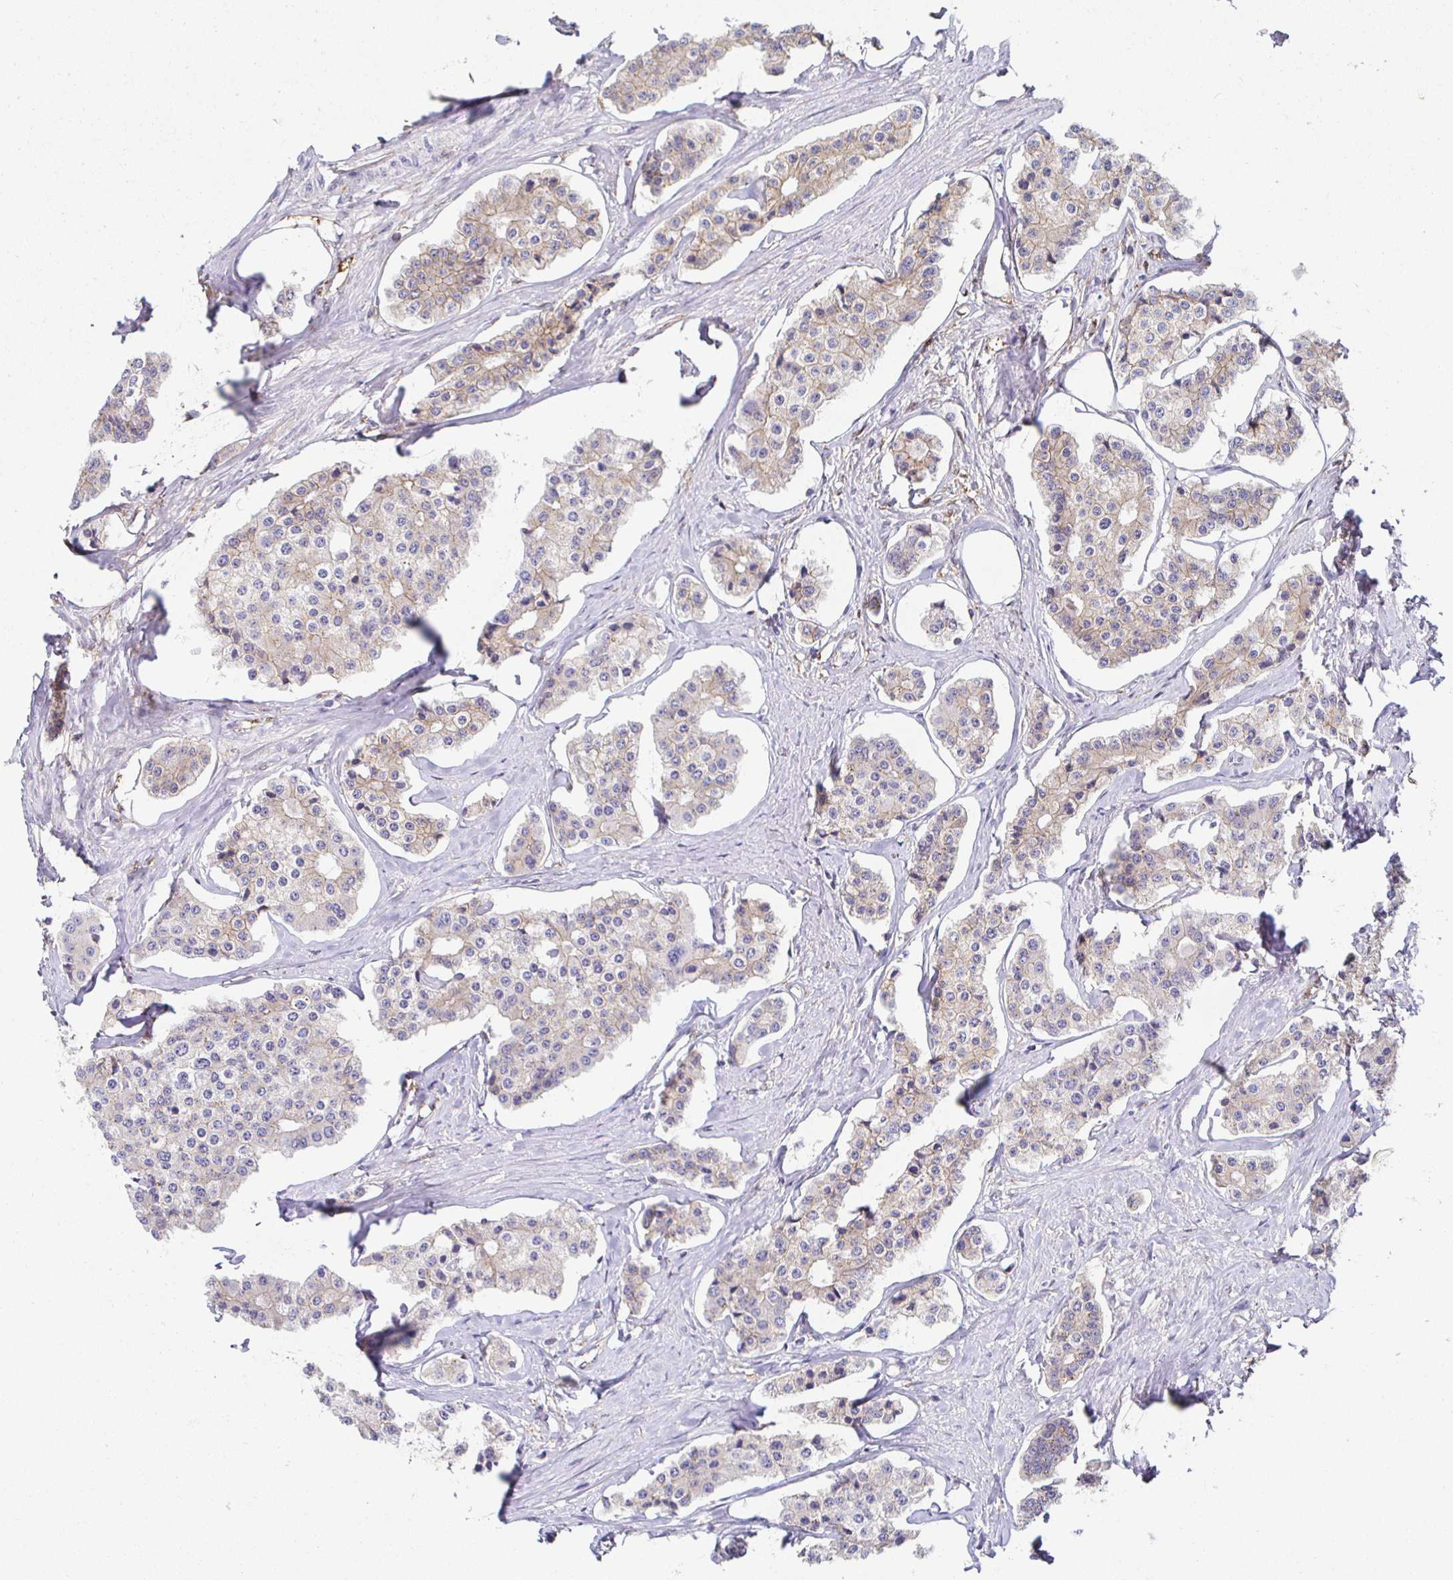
{"staining": {"intensity": "weak", "quantity": "<25%", "location": "cytoplasmic/membranous"}, "tissue": "carcinoid", "cell_type": "Tumor cells", "image_type": "cancer", "snomed": [{"axis": "morphology", "description": "Carcinoid, malignant, NOS"}, {"axis": "topography", "description": "Small intestine"}], "caption": "Micrograph shows no significant protein staining in tumor cells of carcinoid (malignant).", "gene": "PIWIL3", "patient": {"sex": "female", "age": 65}}